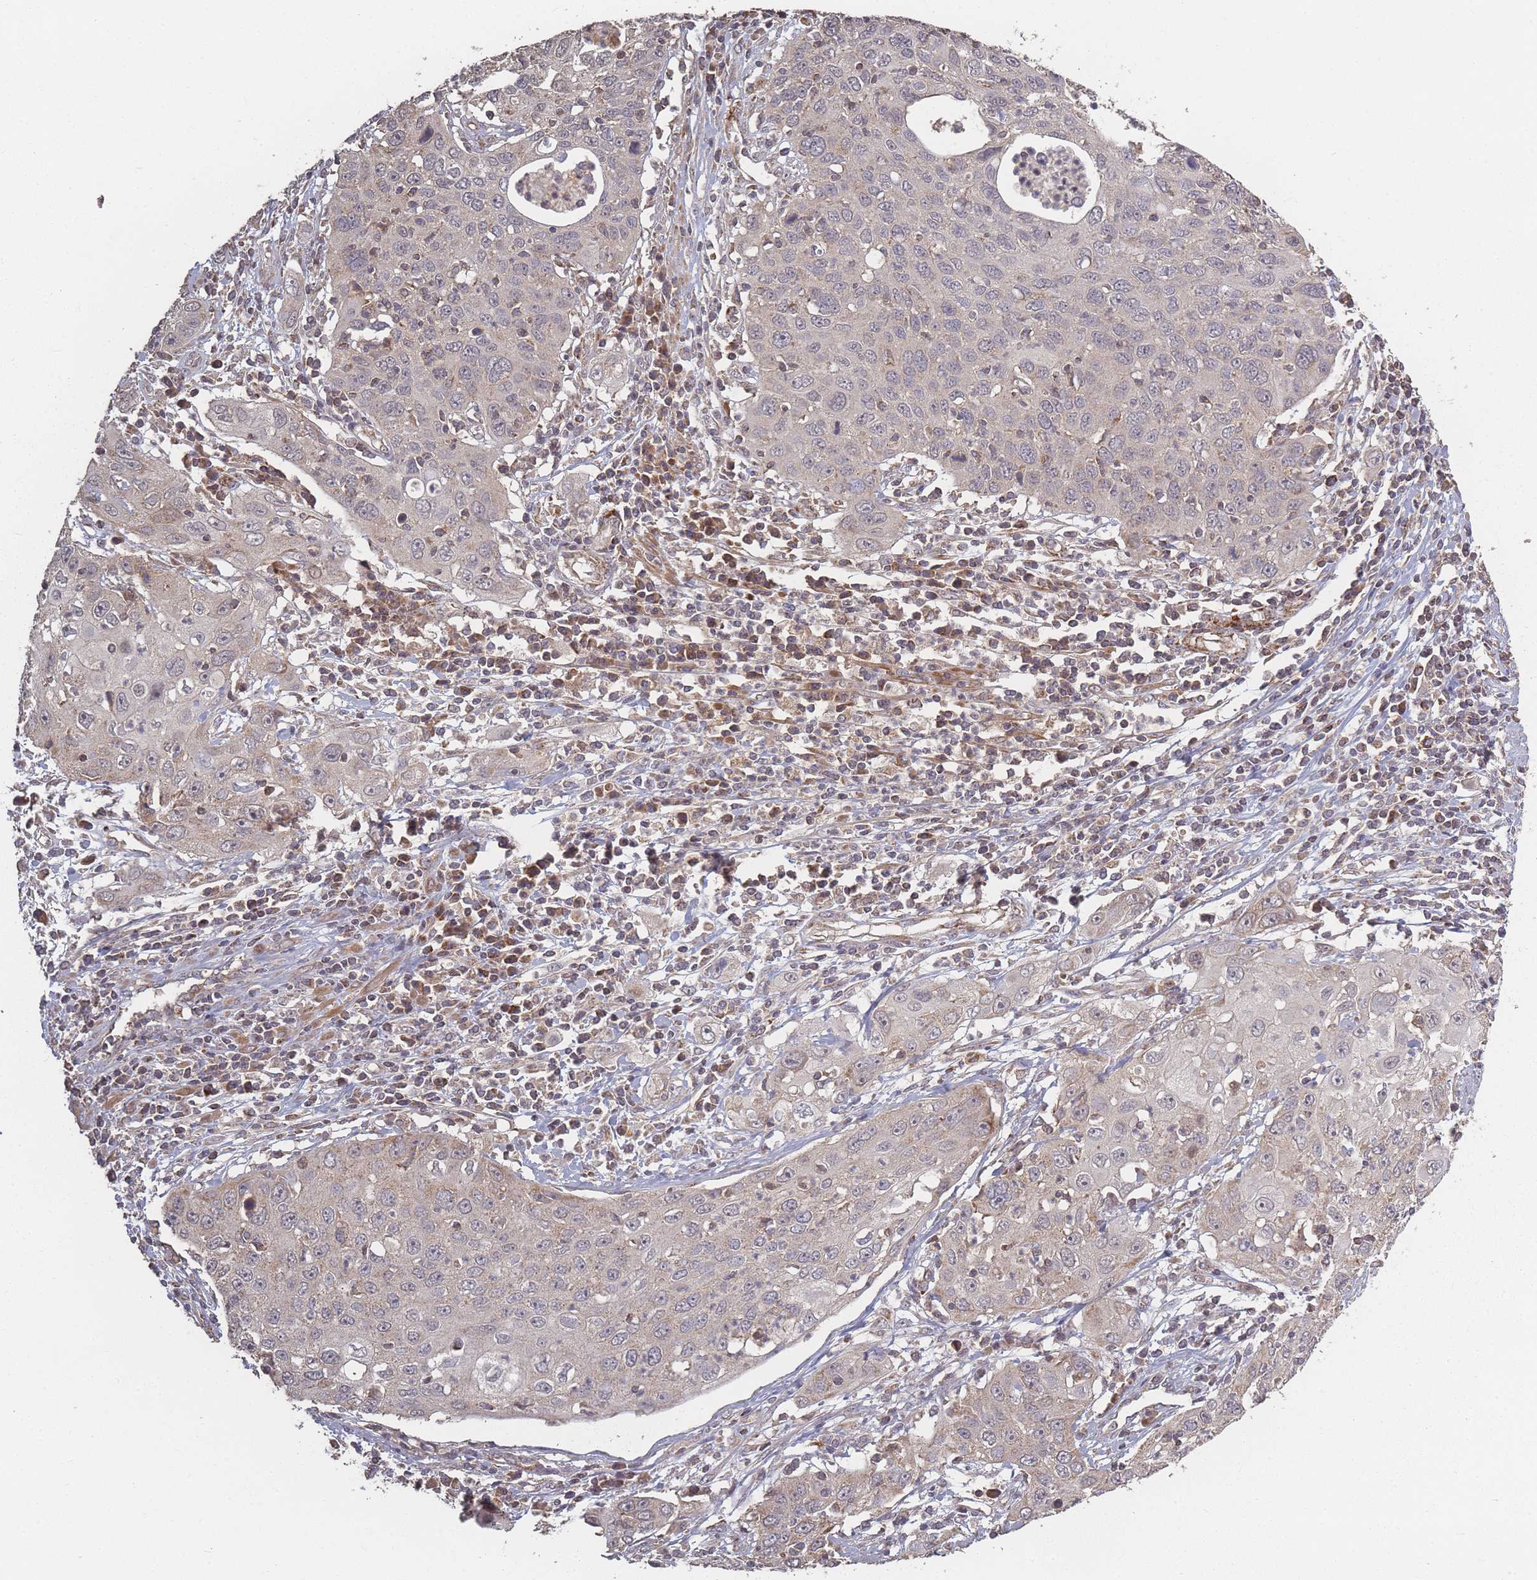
{"staining": {"intensity": "negative", "quantity": "none", "location": "none"}, "tissue": "cervical cancer", "cell_type": "Tumor cells", "image_type": "cancer", "snomed": [{"axis": "morphology", "description": "Squamous cell carcinoma, NOS"}, {"axis": "topography", "description": "Cervix"}], "caption": "Protein analysis of squamous cell carcinoma (cervical) reveals no significant positivity in tumor cells.", "gene": "LYRM7", "patient": {"sex": "female", "age": 36}}